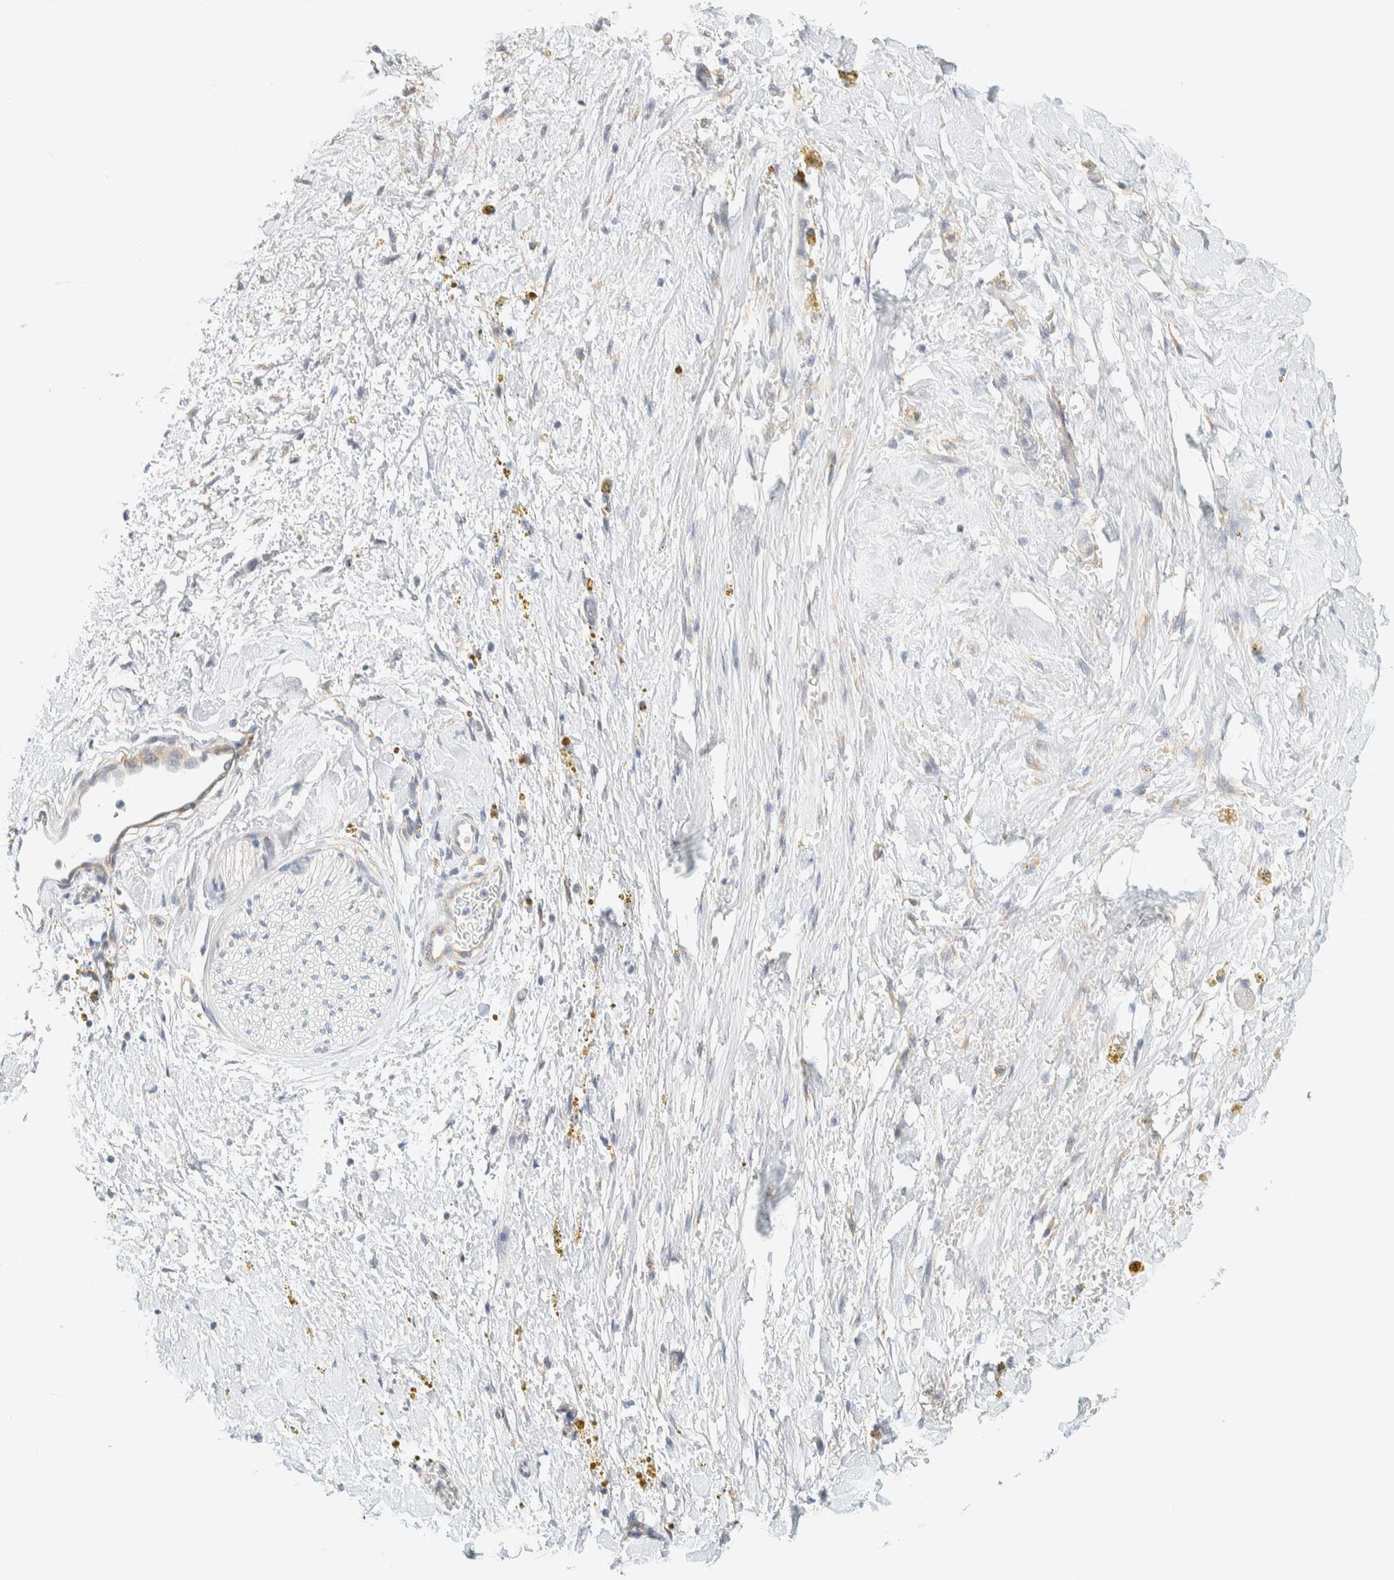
{"staining": {"intensity": "negative", "quantity": "none", "location": "none"}, "tissue": "adipose tissue", "cell_type": "Adipocytes", "image_type": "normal", "snomed": [{"axis": "morphology", "description": "Normal tissue, NOS"}, {"axis": "topography", "description": "Kidney"}, {"axis": "topography", "description": "Peripheral nerve tissue"}], "caption": "Adipose tissue was stained to show a protein in brown. There is no significant expression in adipocytes. (Stains: DAB (3,3'-diaminobenzidine) IHC with hematoxylin counter stain, Microscopy: brightfield microscopy at high magnification).", "gene": "AARSD1", "patient": {"sex": "male", "age": 7}}